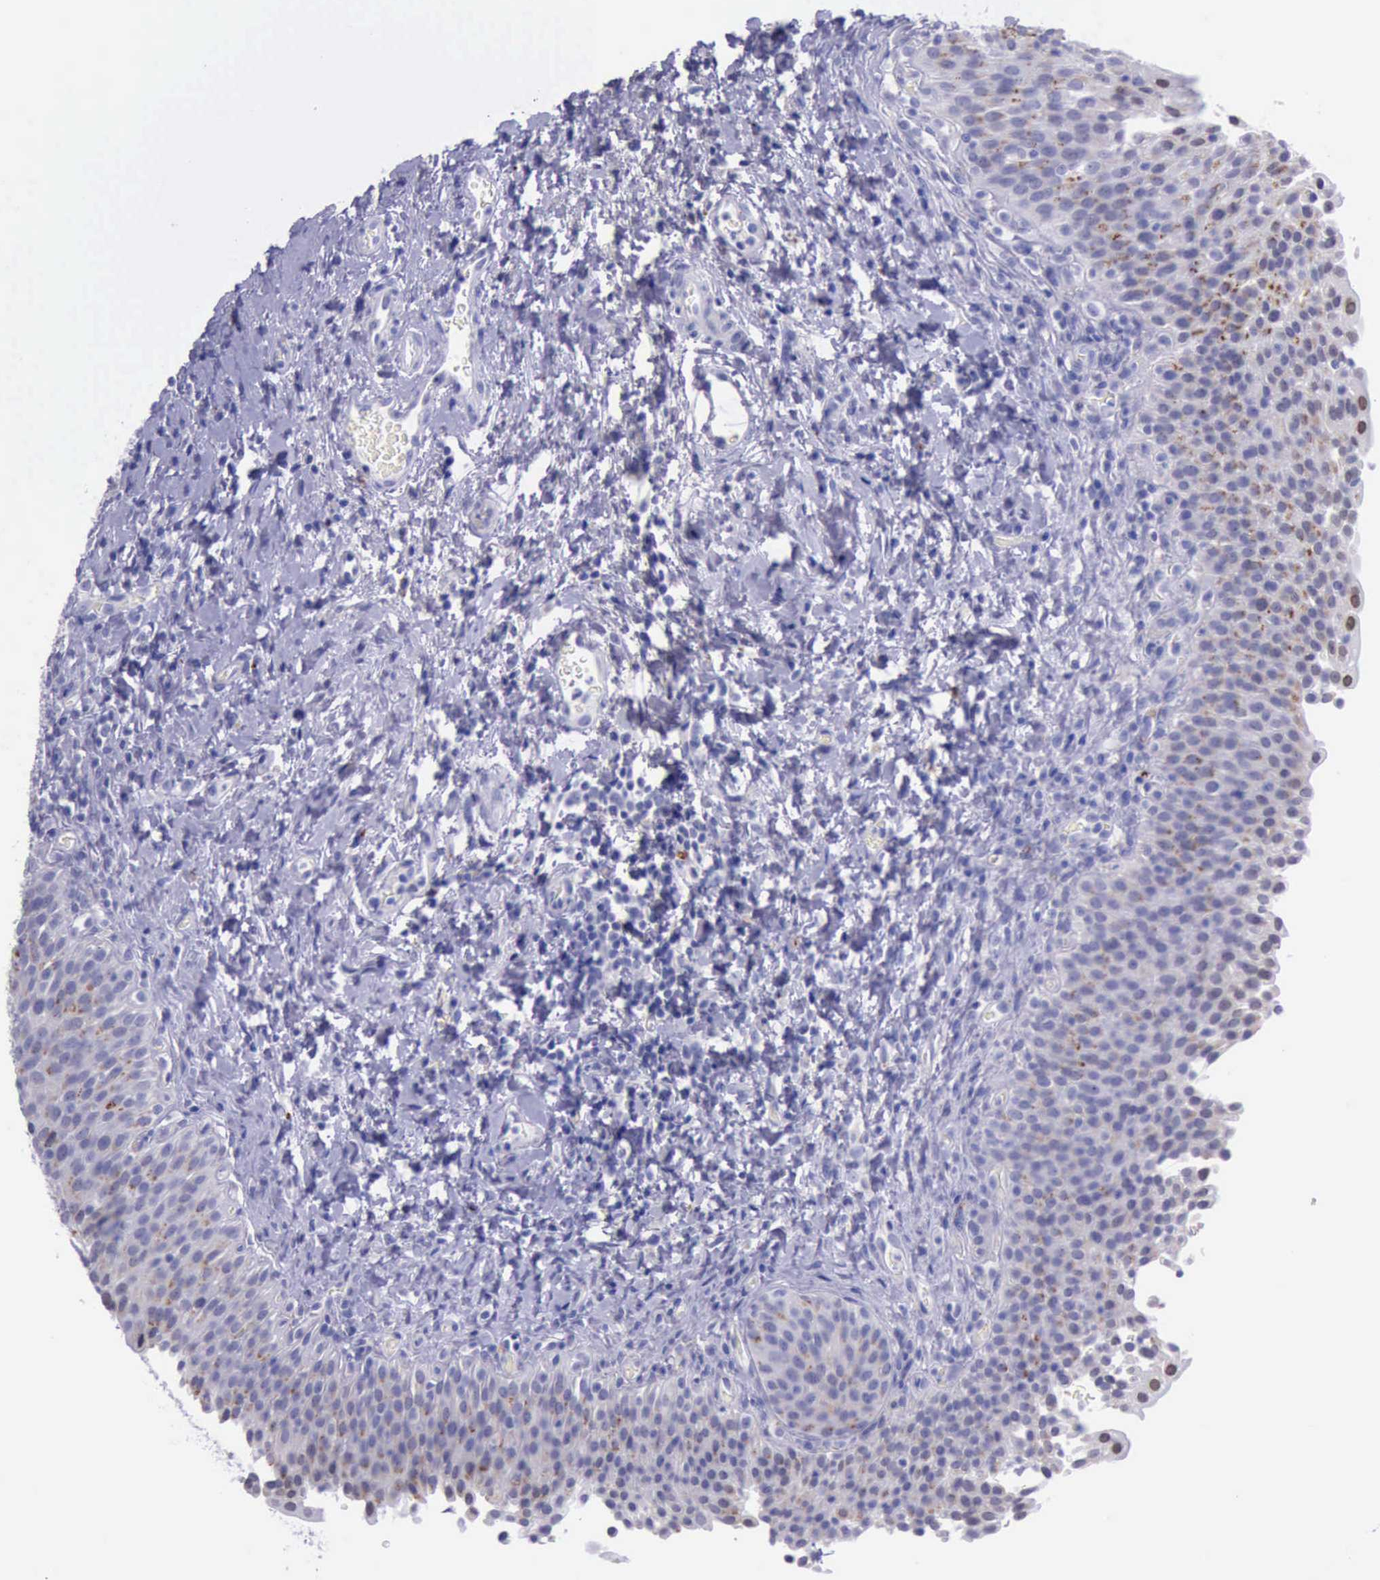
{"staining": {"intensity": "weak", "quantity": "<25%", "location": "cytoplasmic/membranous"}, "tissue": "urinary bladder", "cell_type": "Urothelial cells", "image_type": "normal", "snomed": [{"axis": "morphology", "description": "Normal tissue, NOS"}, {"axis": "topography", "description": "Urinary bladder"}], "caption": "This micrograph is of normal urinary bladder stained with immunohistochemistry (IHC) to label a protein in brown with the nuclei are counter-stained blue. There is no staining in urothelial cells. Nuclei are stained in blue.", "gene": "GLA", "patient": {"sex": "male", "age": 51}}